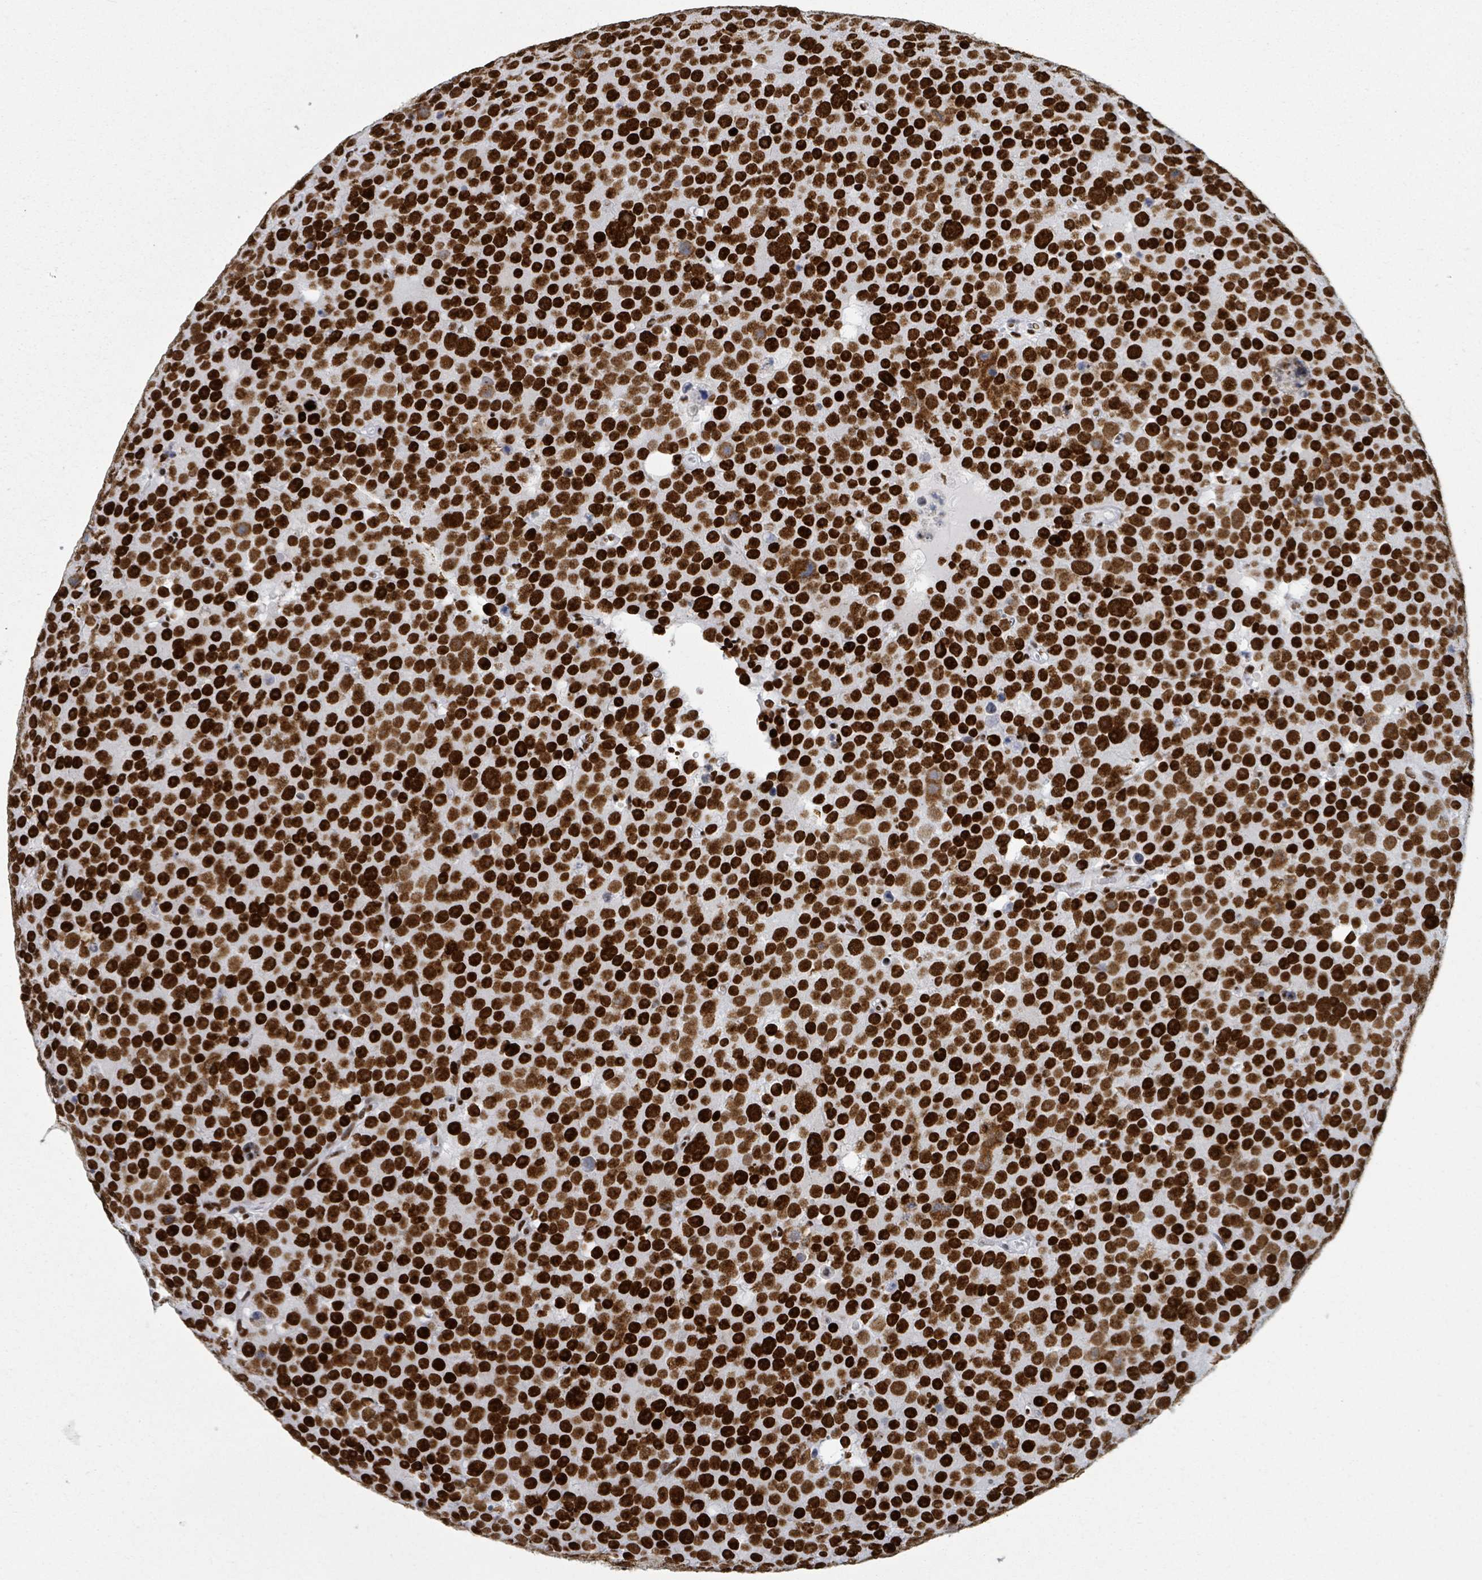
{"staining": {"intensity": "strong", "quantity": ">75%", "location": "nuclear"}, "tissue": "testis cancer", "cell_type": "Tumor cells", "image_type": "cancer", "snomed": [{"axis": "morphology", "description": "Seminoma, NOS"}, {"axis": "topography", "description": "Testis"}], "caption": "Testis cancer (seminoma) stained with DAB (3,3'-diaminobenzidine) IHC reveals high levels of strong nuclear staining in approximately >75% of tumor cells. Using DAB (brown) and hematoxylin (blue) stains, captured at high magnification using brightfield microscopy.", "gene": "DHX16", "patient": {"sex": "male", "age": 71}}